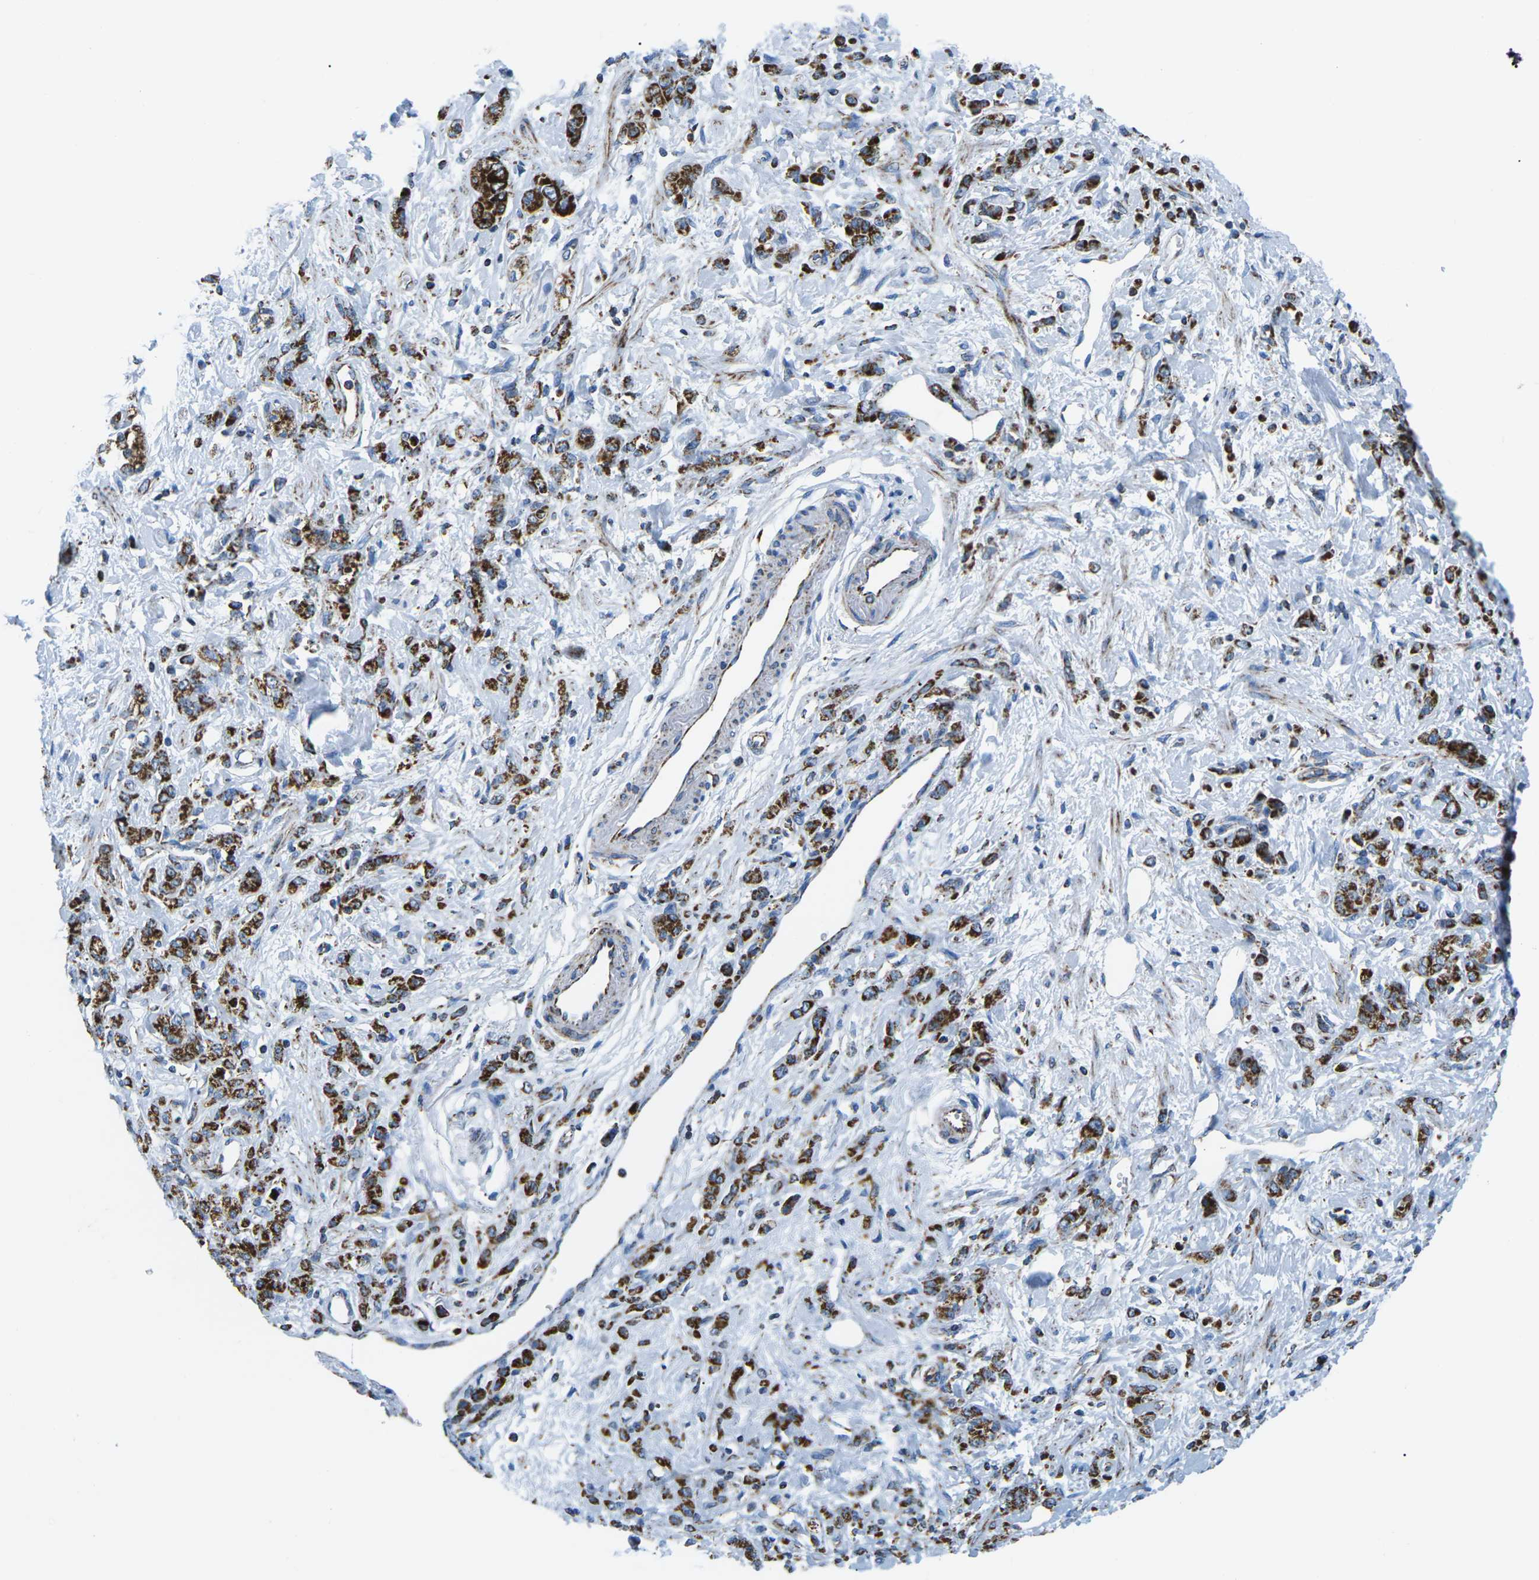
{"staining": {"intensity": "strong", "quantity": ">75%", "location": "cytoplasmic/membranous"}, "tissue": "stomach cancer", "cell_type": "Tumor cells", "image_type": "cancer", "snomed": [{"axis": "morphology", "description": "Normal tissue, NOS"}, {"axis": "morphology", "description": "Adenocarcinoma, NOS"}, {"axis": "topography", "description": "Stomach"}], "caption": "Tumor cells show strong cytoplasmic/membranous expression in about >75% of cells in stomach cancer. The protein is shown in brown color, while the nuclei are stained blue.", "gene": "COX6C", "patient": {"sex": "male", "age": 82}}